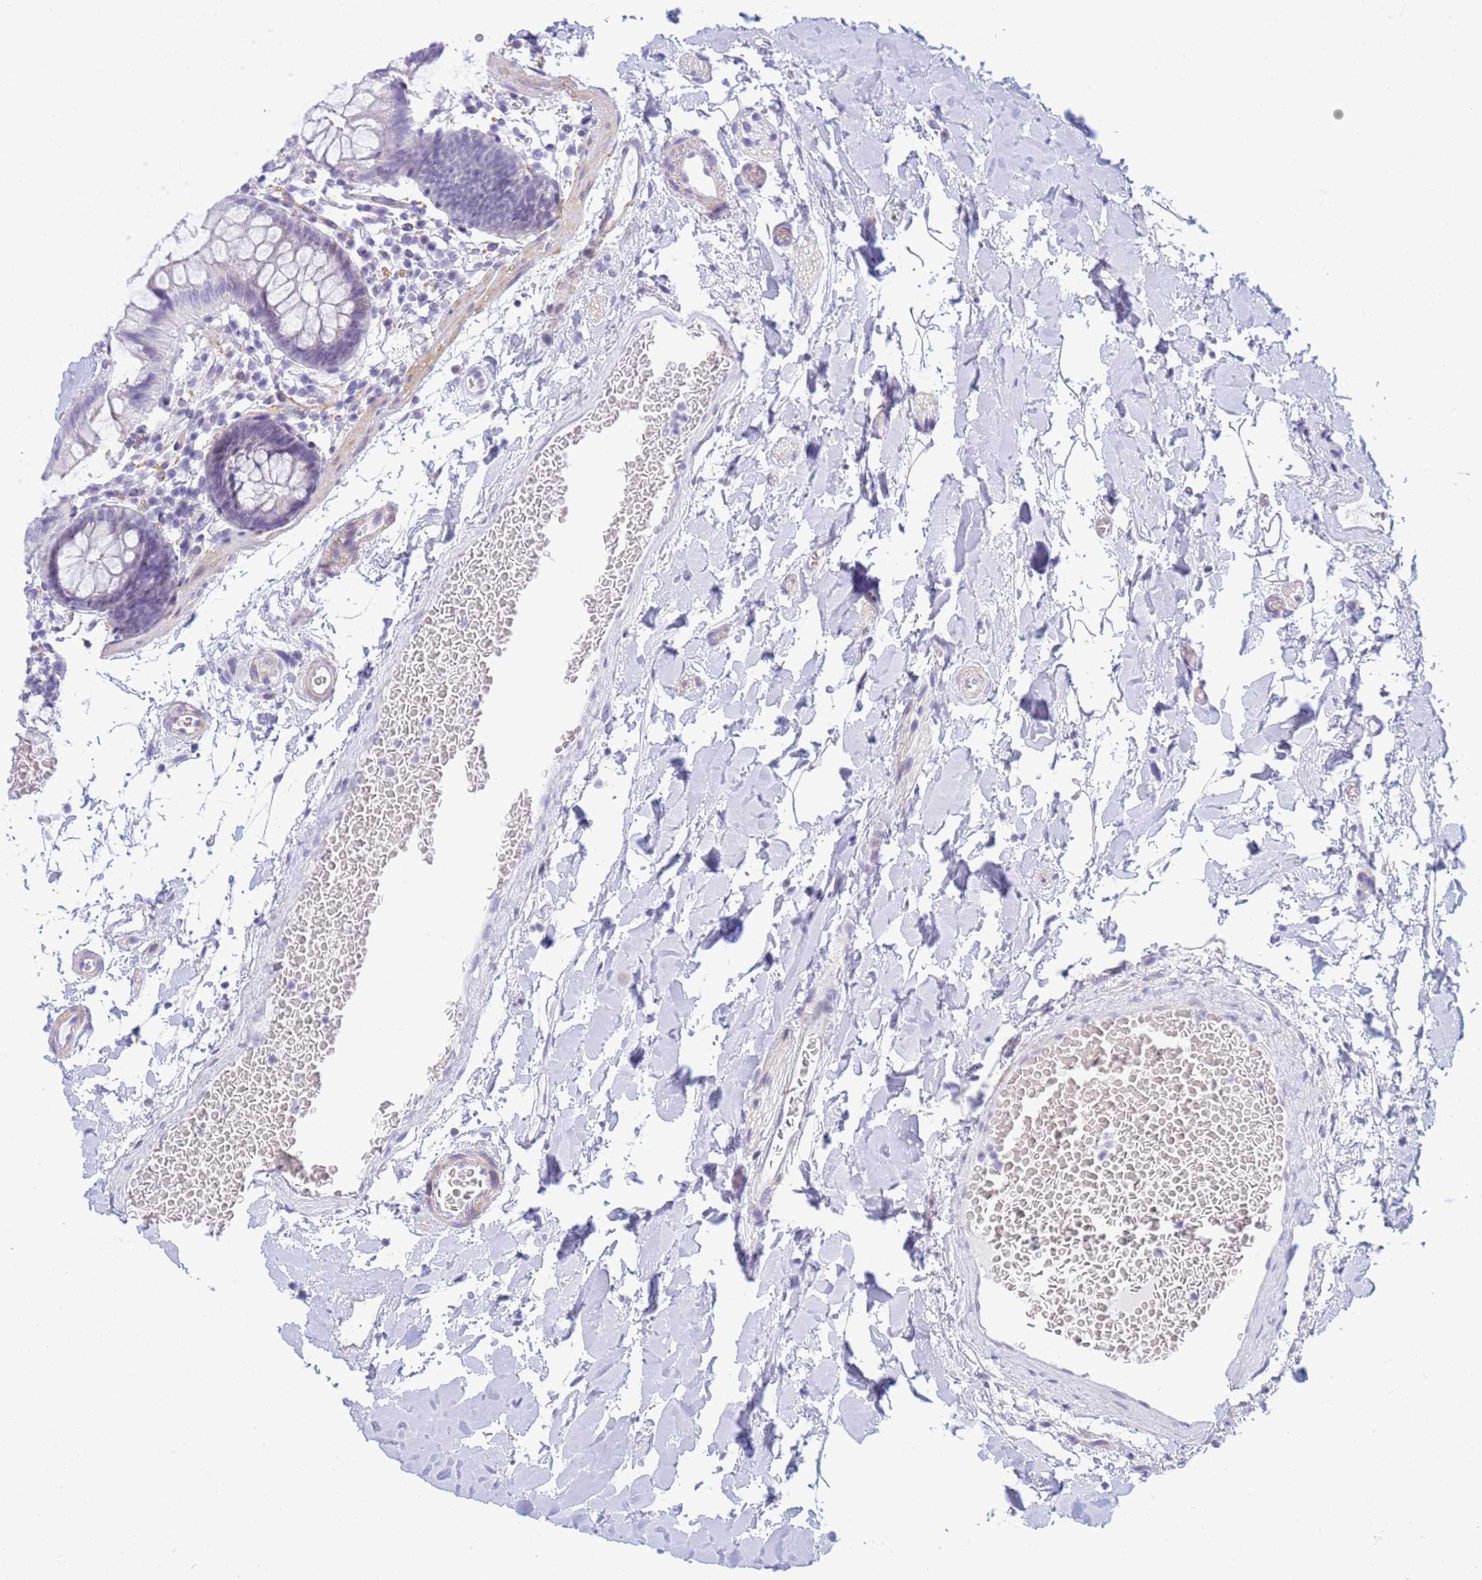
{"staining": {"intensity": "negative", "quantity": "none", "location": "none"}, "tissue": "colon", "cell_type": "Endothelial cells", "image_type": "normal", "snomed": [{"axis": "morphology", "description": "Normal tissue, NOS"}, {"axis": "topography", "description": "Colon"}], "caption": "High power microscopy image of an immunohistochemistry micrograph of normal colon, revealing no significant staining in endothelial cells.", "gene": "SNX20", "patient": {"sex": "male", "age": 75}}